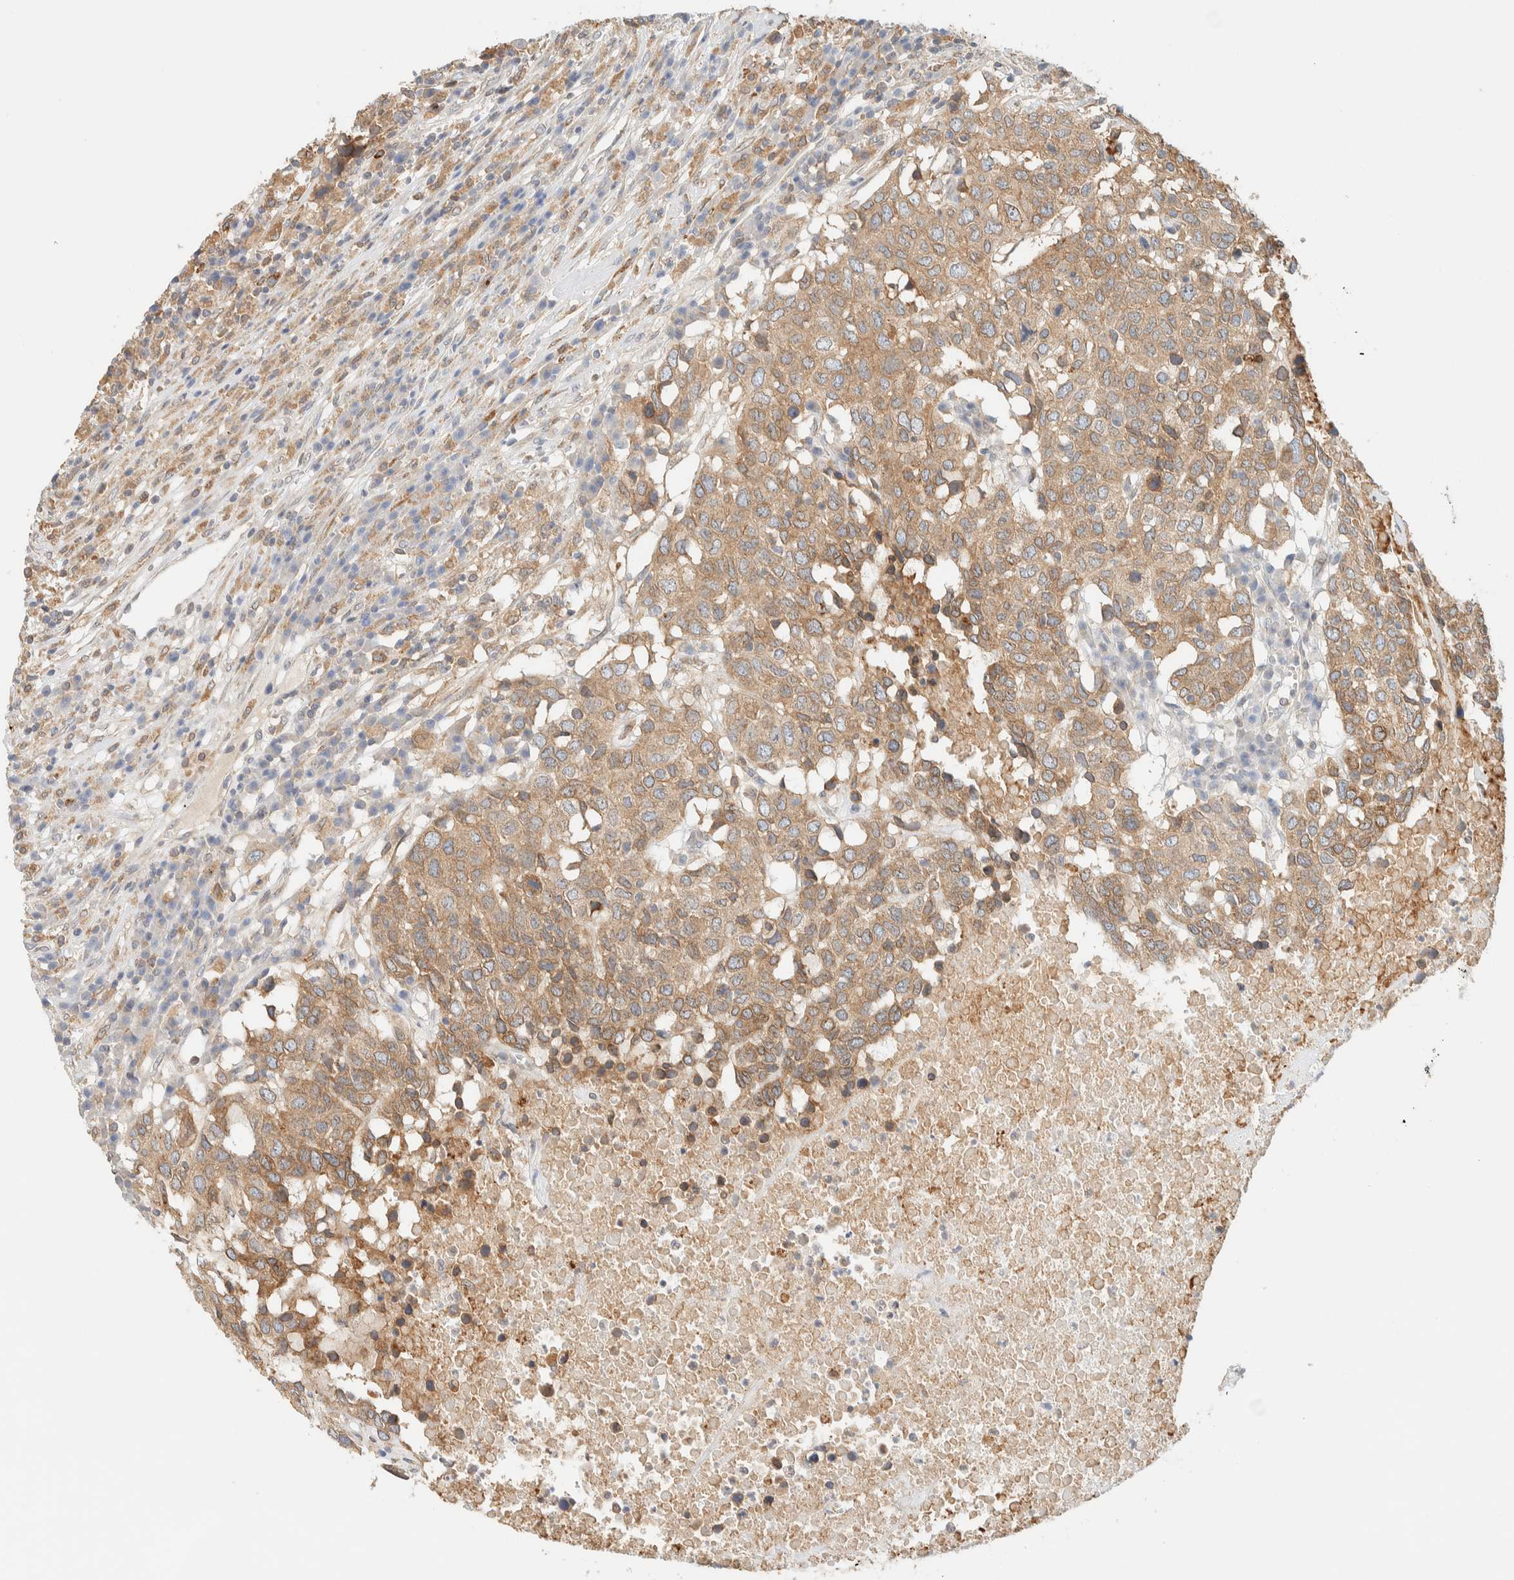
{"staining": {"intensity": "moderate", "quantity": ">75%", "location": "cytoplasmic/membranous"}, "tissue": "head and neck cancer", "cell_type": "Tumor cells", "image_type": "cancer", "snomed": [{"axis": "morphology", "description": "Squamous cell carcinoma, NOS"}, {"axis": "topography", "description": "Head-Neck"}], "caption": "Head and neck squamous cell carcinoma was stained to show a protein in brown. There is medium levels of moderate cytoplasmic/membranous positivity in about >75% of tumor cells. (Brightfield microscopy of DAB IHC at high magnification).", "gene": "NT5C", "patient": {"sex": "male", "age": 66}}